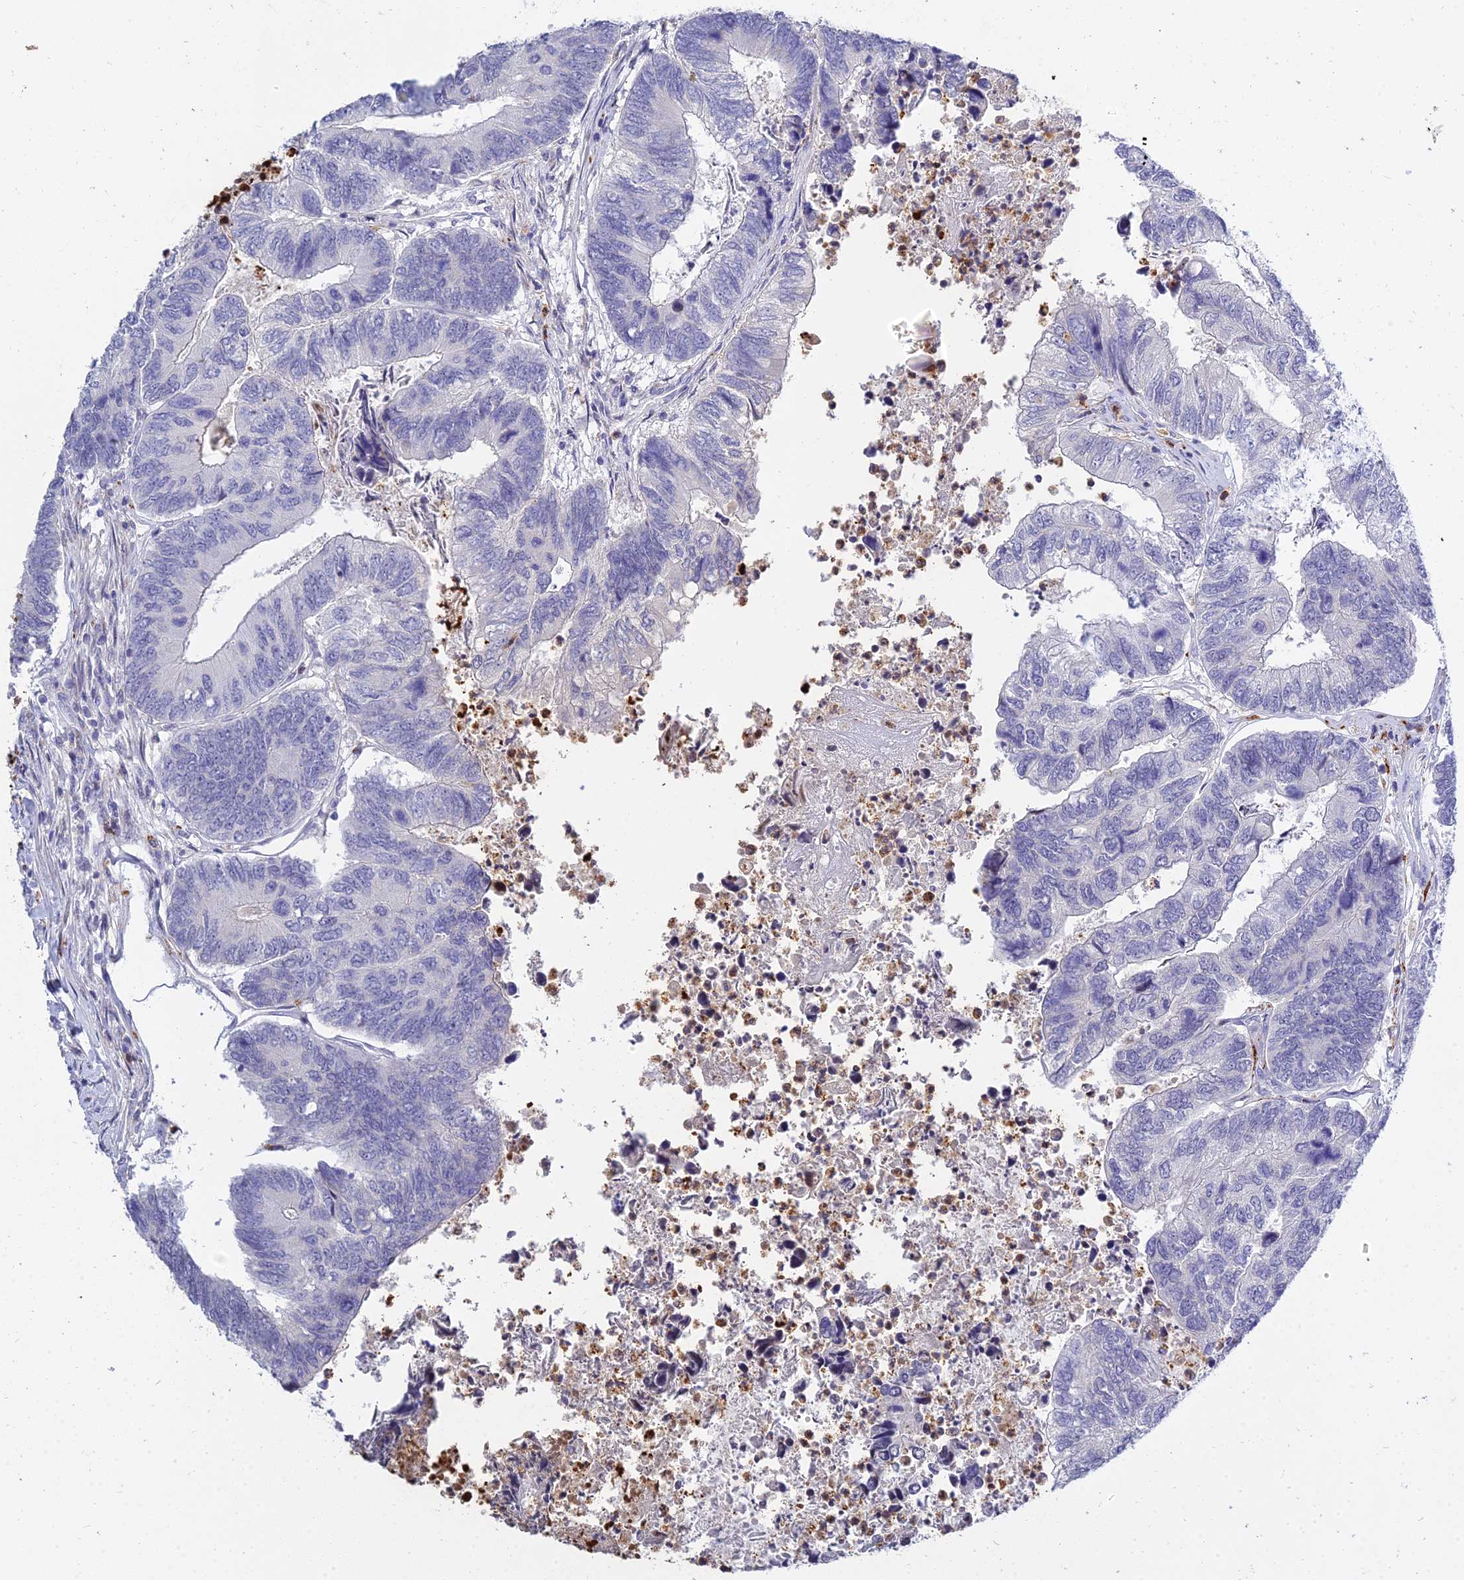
{"staining": {"intensity": "negative", "quantity": "none", "location": "none"}, "tissue": "colorectal cancer", "cell_type": "Tumor cells", "image_type": "cancer", "snomed": [{"axis": "morphology", "description": "Adenocarcinoma, NOS"}, {"axis": "topography", "description": "Colon"}], "caption": "Tumor cells show no significant expression in adenocarcinoma (colorectal).", "gene": "VWC2L", "patient": {"sex": "female", "age": 67}}